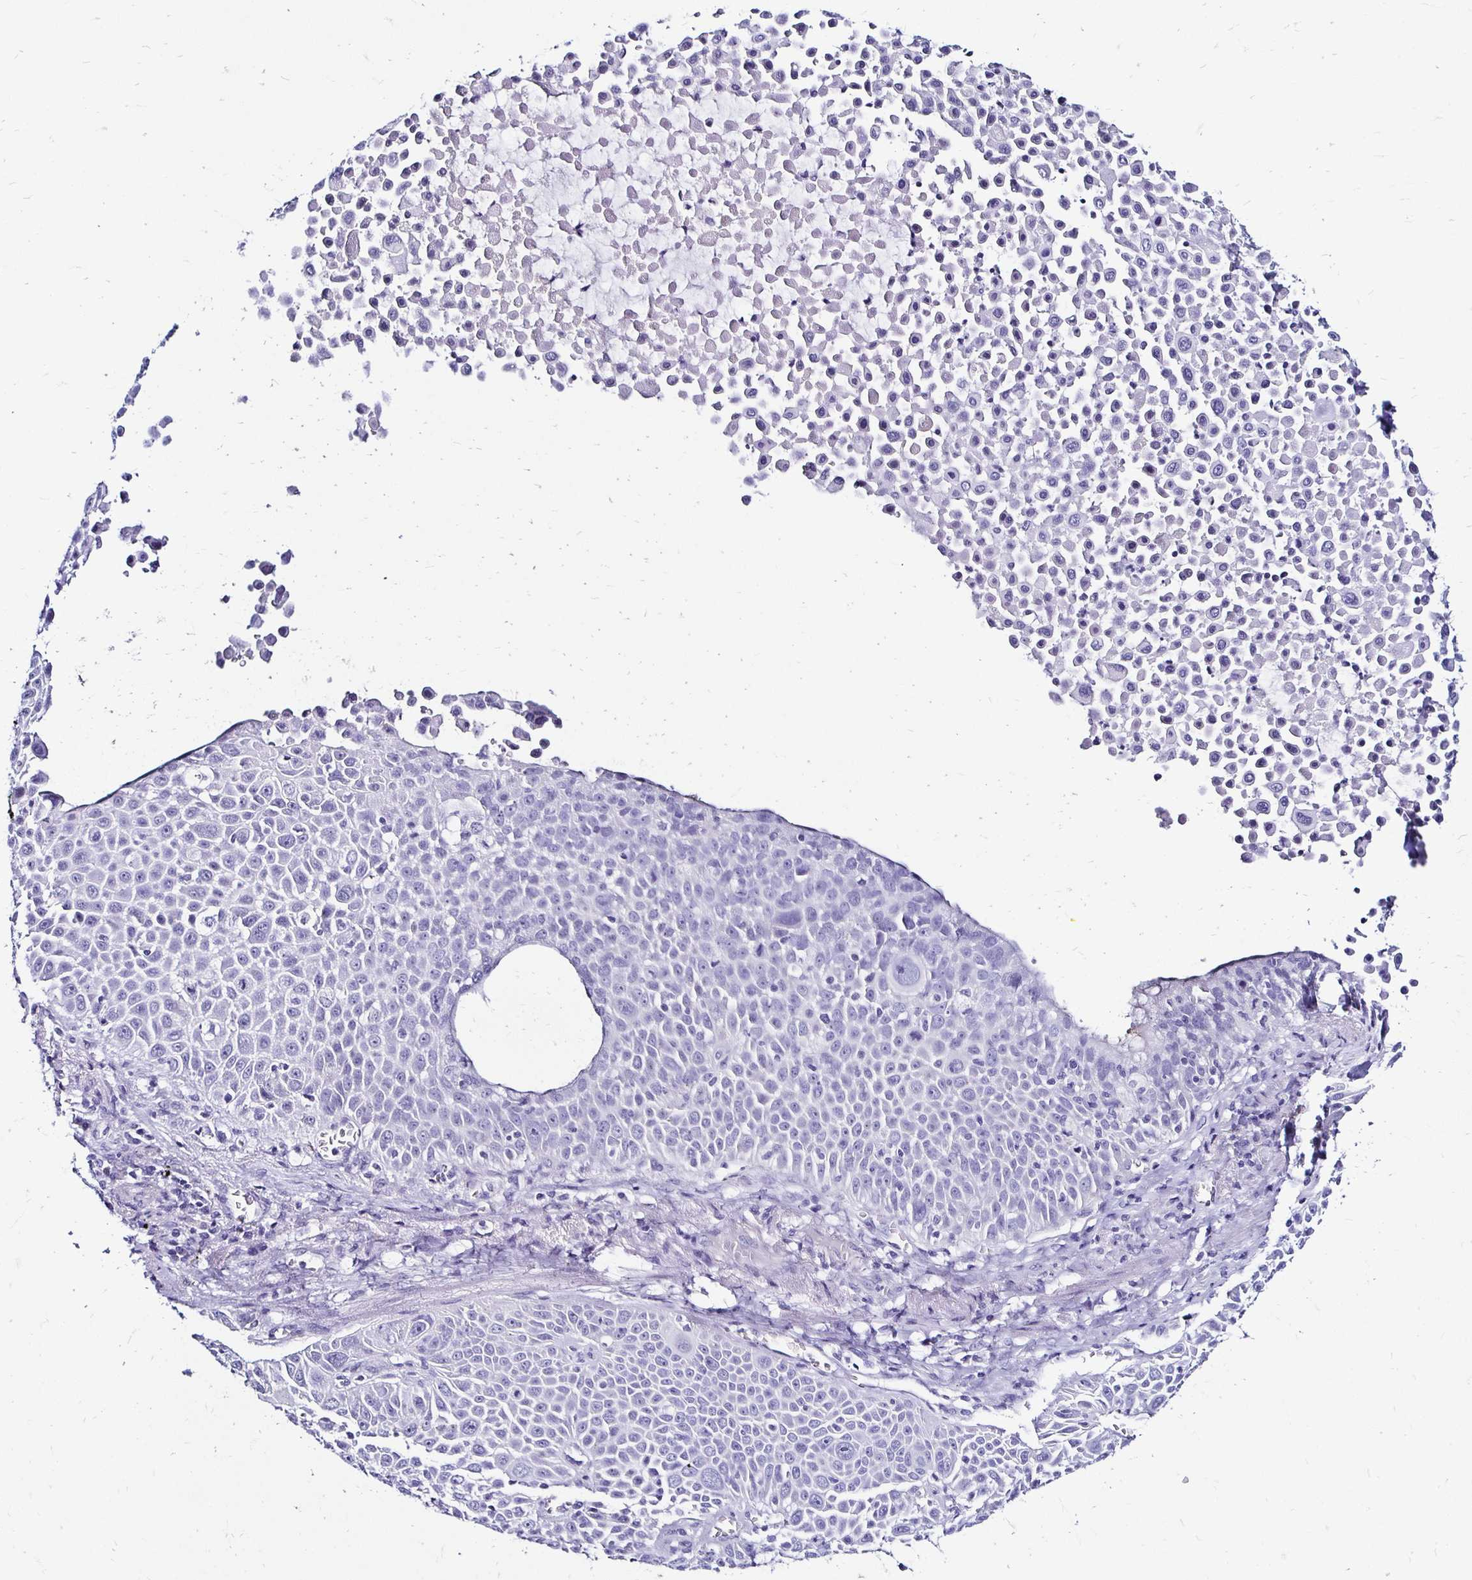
{"staining": {"intensity": "negative", "quantity": "none", "location": "none"}, "tissue": "lung cancer", "cell_type": "Tumor cells", "image_type": "cancer", "snomed": [{"axis": "morphology", "description": "Squamous cell carcinoma, NOS"}, {"axis": "morphology", "description": "Squamous cell carcinoma, metastatic, NOS"}, {"axis": "topography", "description": "Lymph node"}, {"axis": "topography", "description": "Lung"}], "caption": "Immunohistochemistry (IHC) of human lung metastatic squamous cell carcinoma reveals no positivity in tumor cells.", "gene": "KCNT1", "patient": {"sex": "female", "age": 62}}